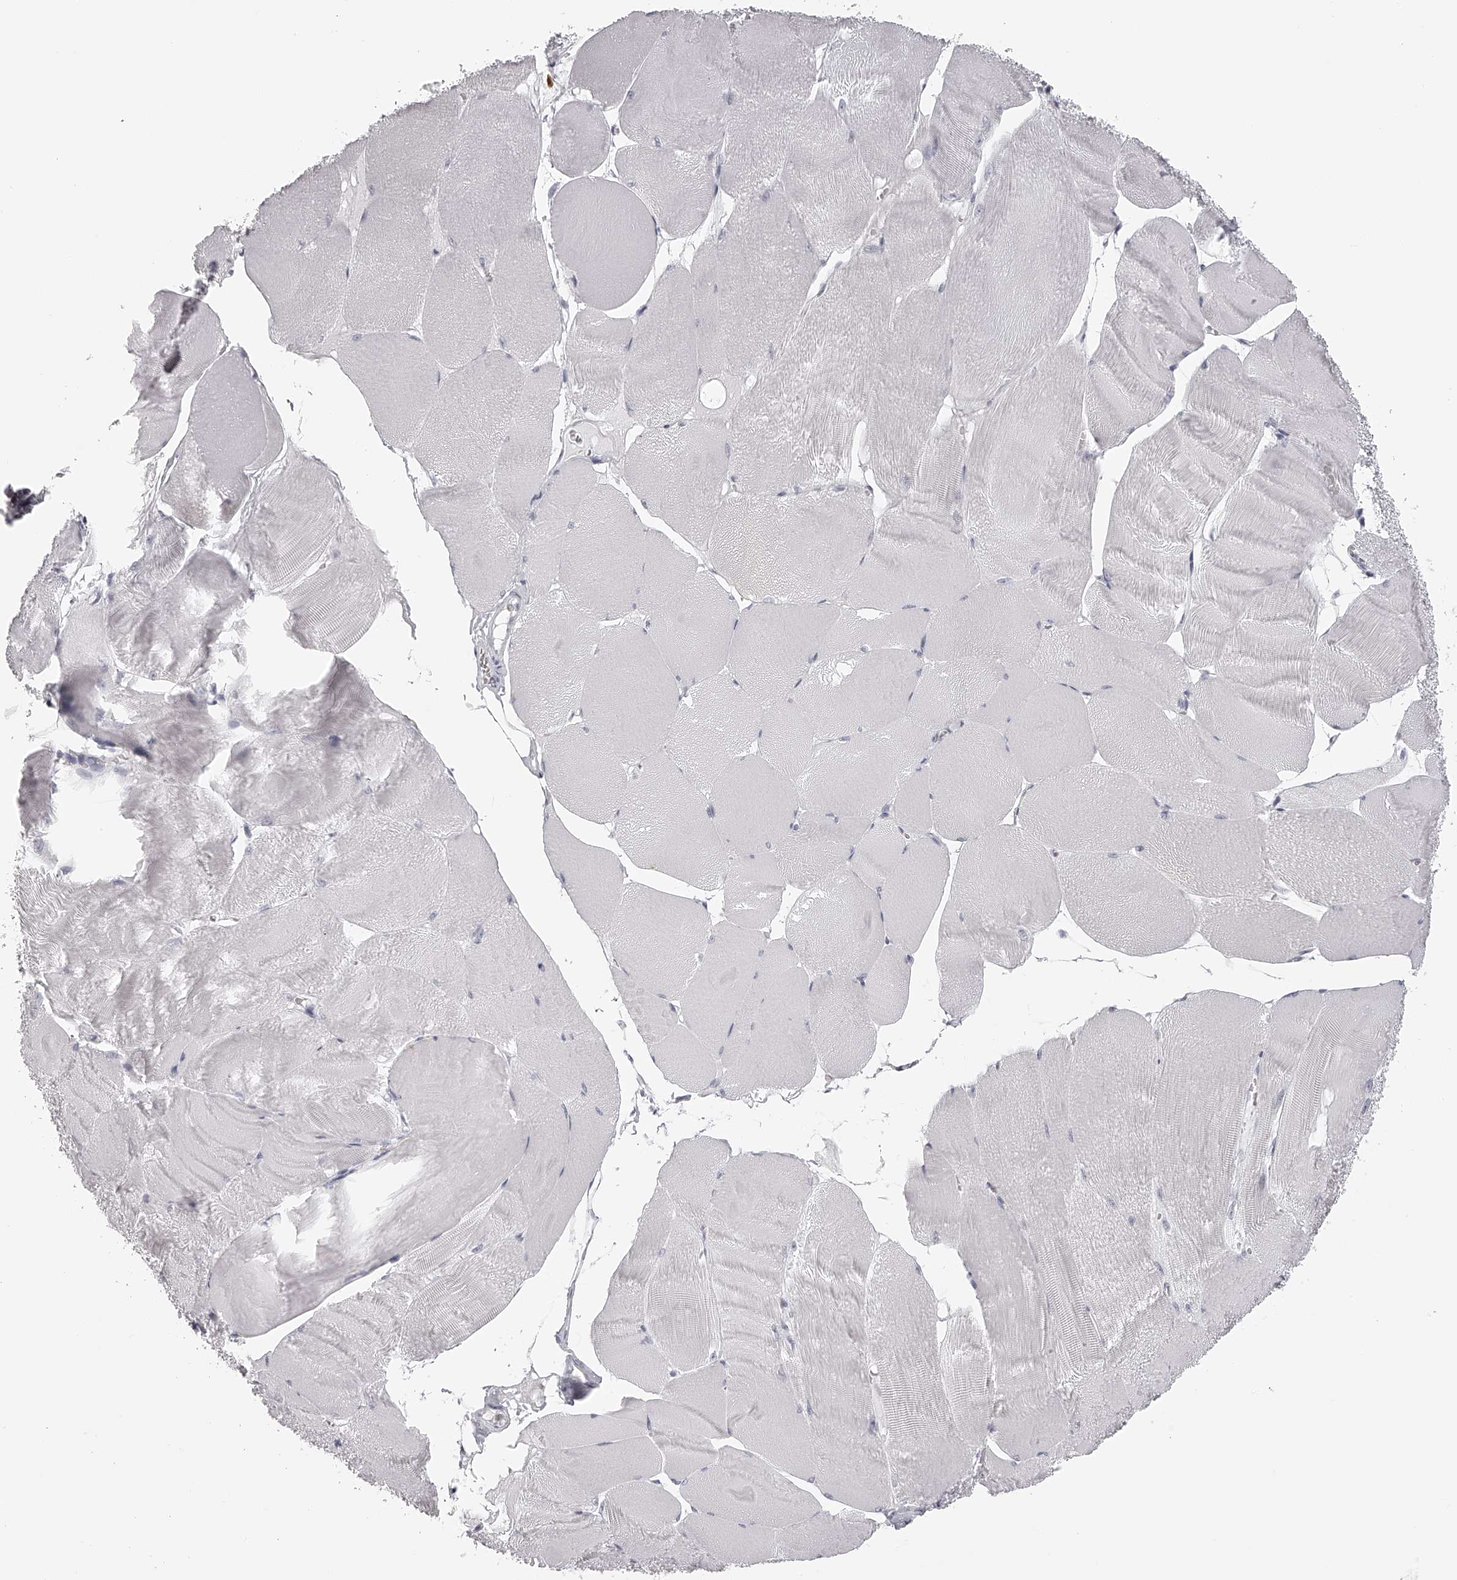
{"staining": {"intensity": "negative", "quantity": "none", "location": "none"}, "tissue": "skeletal muscle", "cell_type": "Myocytes", "image_type": "normal", "snomed": [{"axis": "morphology", "description": "Normal tissue, NOS"}, {"axis": "morphology", "description": "Basal cell carcinoma"}, {"axis": "topography", "description": "Skeletal muscle"}], "caption": "Immunohistochemistry (IHC) photomicrograph of unremarkable skeletal muscle: skeletal muscle stained with DAB shows no significant protein positivity in myocytes. (DAB immunohistochemistry (IHC) visualized using brightfield microscopy, high magnification).", "gene": "SEC11C", "patient": {"sex": "female", "age": 64}}